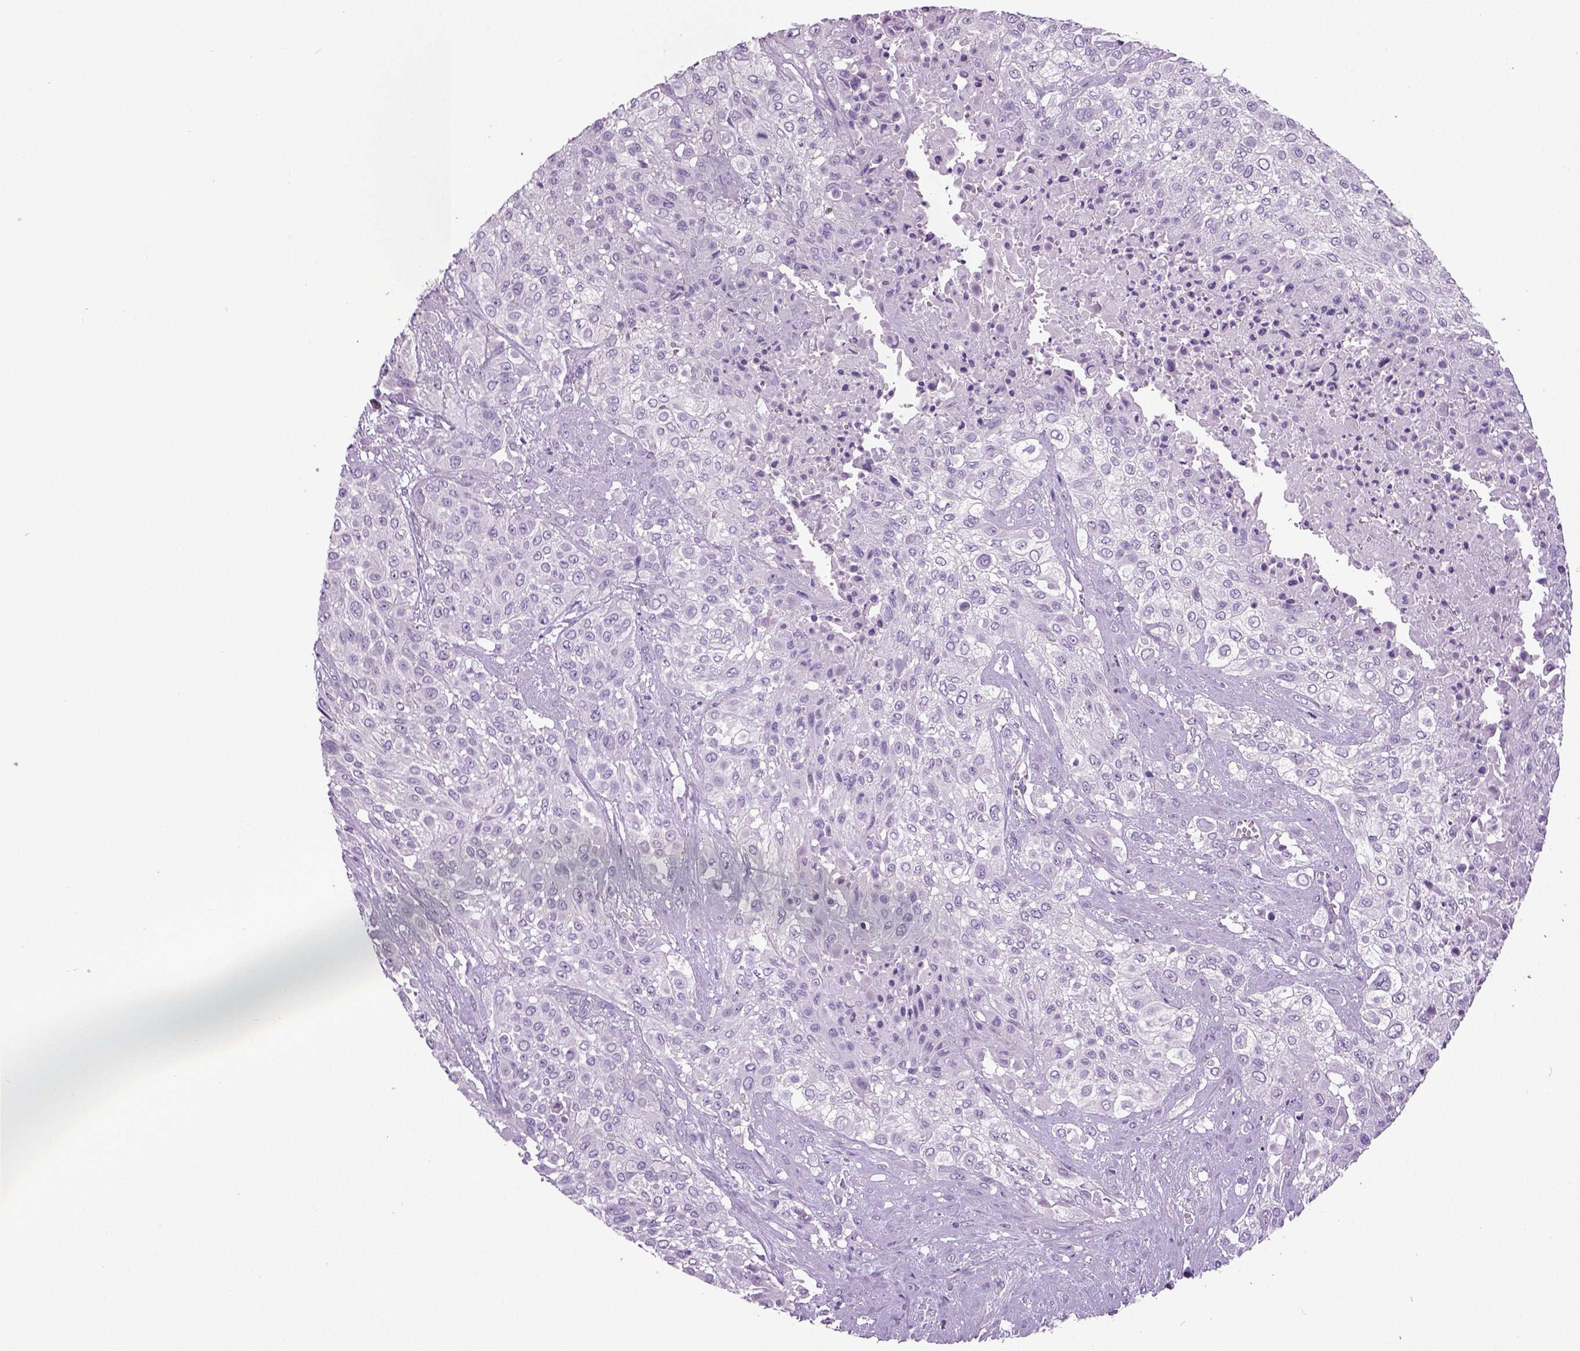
{"staining": {"intensity": "negative", "quantity": "none", "location": "none"}, "tissue": "urothelial cancer", "cell_type": "Tumor cells", "image_type": "cancer", "snomed": [{"axis": "morphology", "description": "Urothelial carcinoma, High grade"}, {"axis": "topography", "description": "Urinary bladder"}], "caption": "Photomicrograph shows no protein positivity in tumor cells of urothelial cancer tissue.", "gene": "NECAB2", "patient": {"sex": "male", "age": 57}}